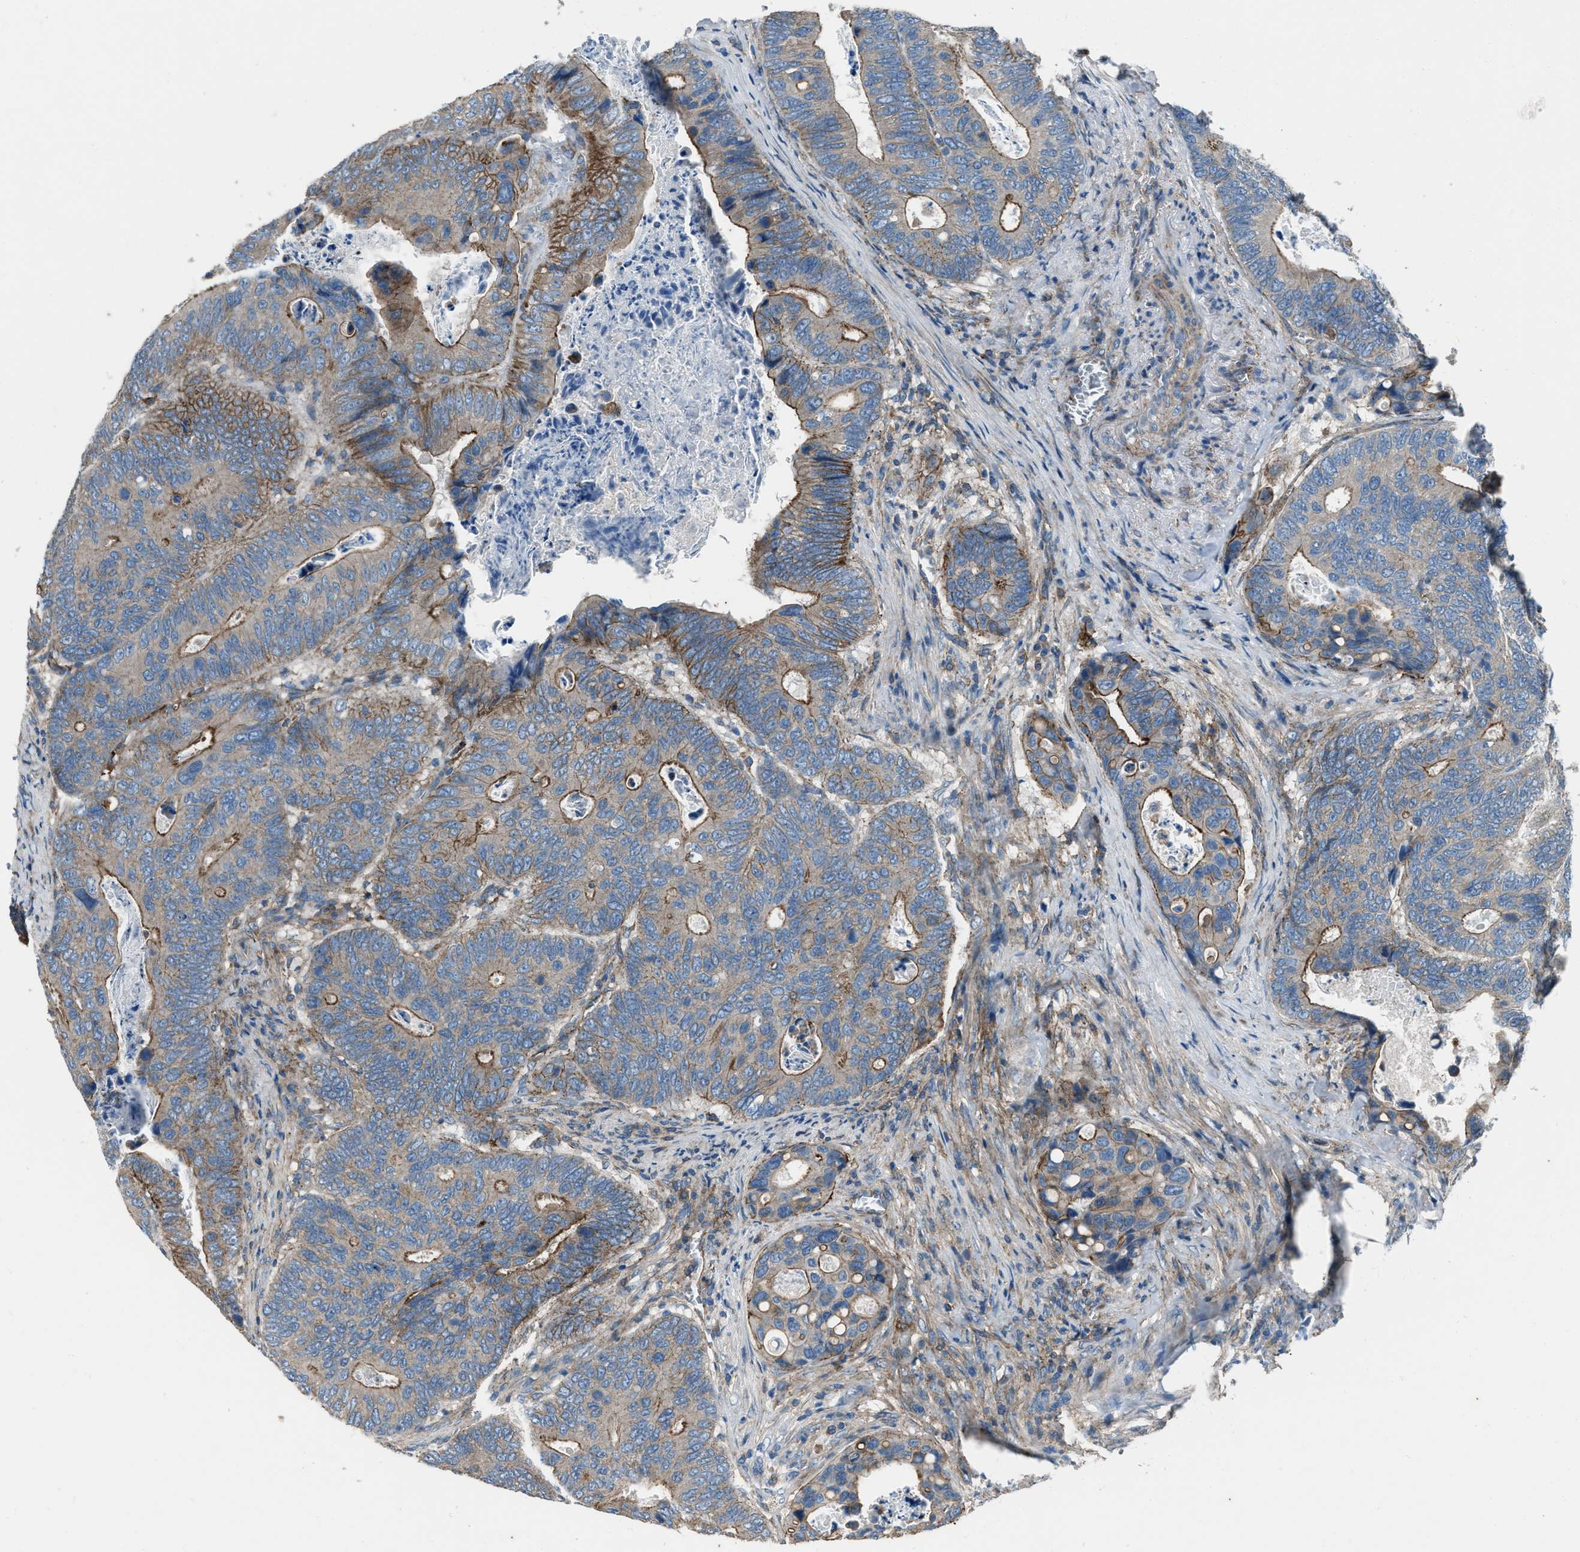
{"staining": {"intensity": "moderate", "quantity": "25%-75%", "location": "cytoplasmic/membranous"}, "tissue": "colorectal cancer", "cell_type": "Tumor cells", "image_type": "cancer", "snomed": [{"axis": "morphology", "description": "Inflammation, NOS"}, {"axis": "morphology", "description": "Adenocarcinoma, NOS"}, {"axis": "topography", "description": "Colon"}], "caption": "Immunohistochemical staining of human colorectal adenocarcinoma displays moderate cytoplasmic/membranous protein expression in about 25%-75% of tumor cells.", "gene": "SVIL", "patient": {"sex": "male", "age": 72}}